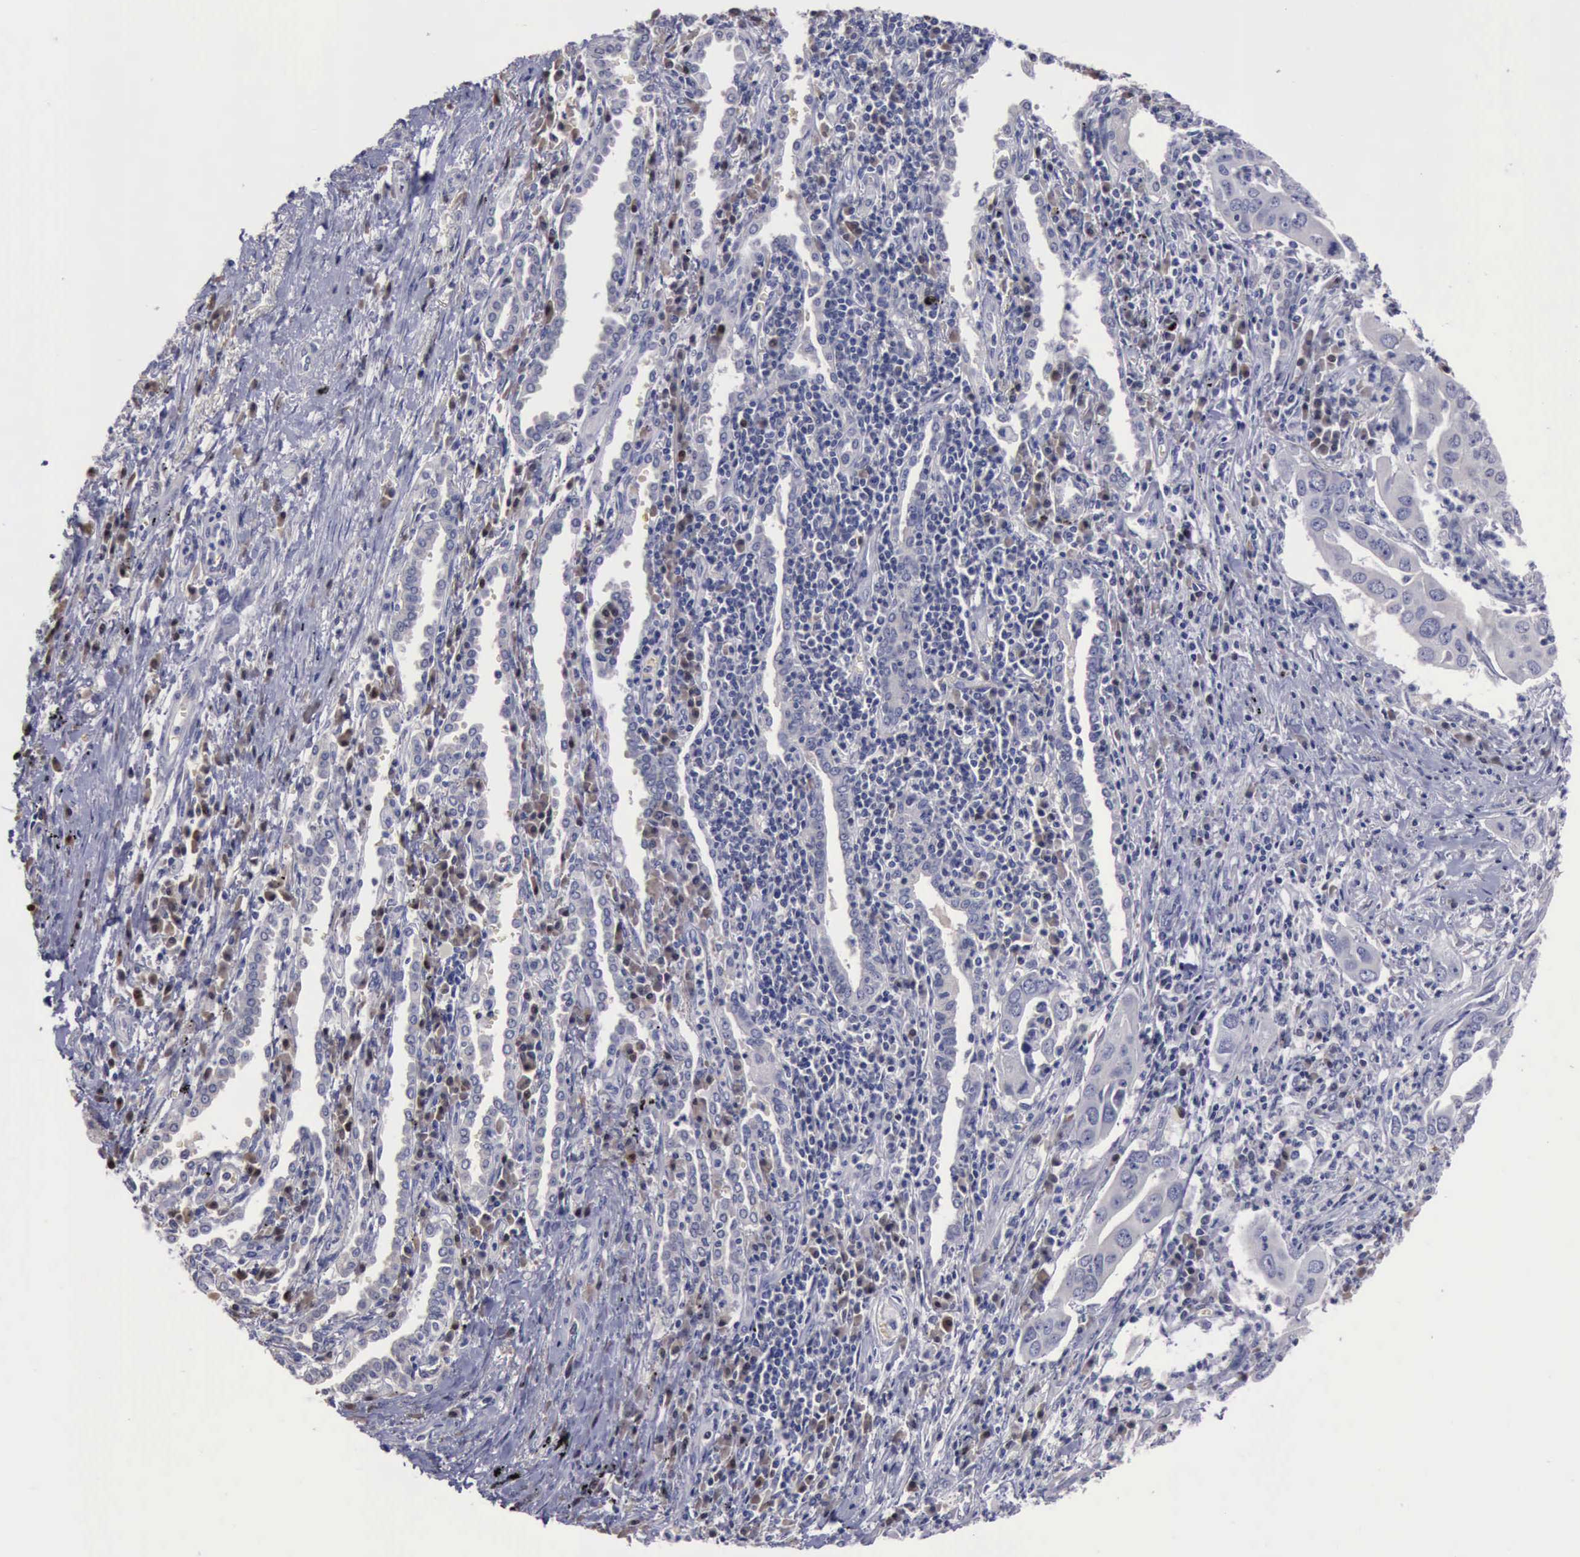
{"staining": {"intensity": "negative", "quantity": "none", "location": "none"}, "tissue": "lung cancer", "cell_type": "Tumor cells", "image_type": "cancer", "snomed": [{"axis": "morphology", "description": "Adenocarcinoma, NOS"}, {"axis": "topography", "description": "Lung"}], "caption": "Immunohistochemistry histopathology image of human lung cancer (adenocarcinoma) stained for a protein (brown), which reveals no expression in tumor cells.", "gene": "CEP128", "patient": {"sex": "male", "age": 48}}